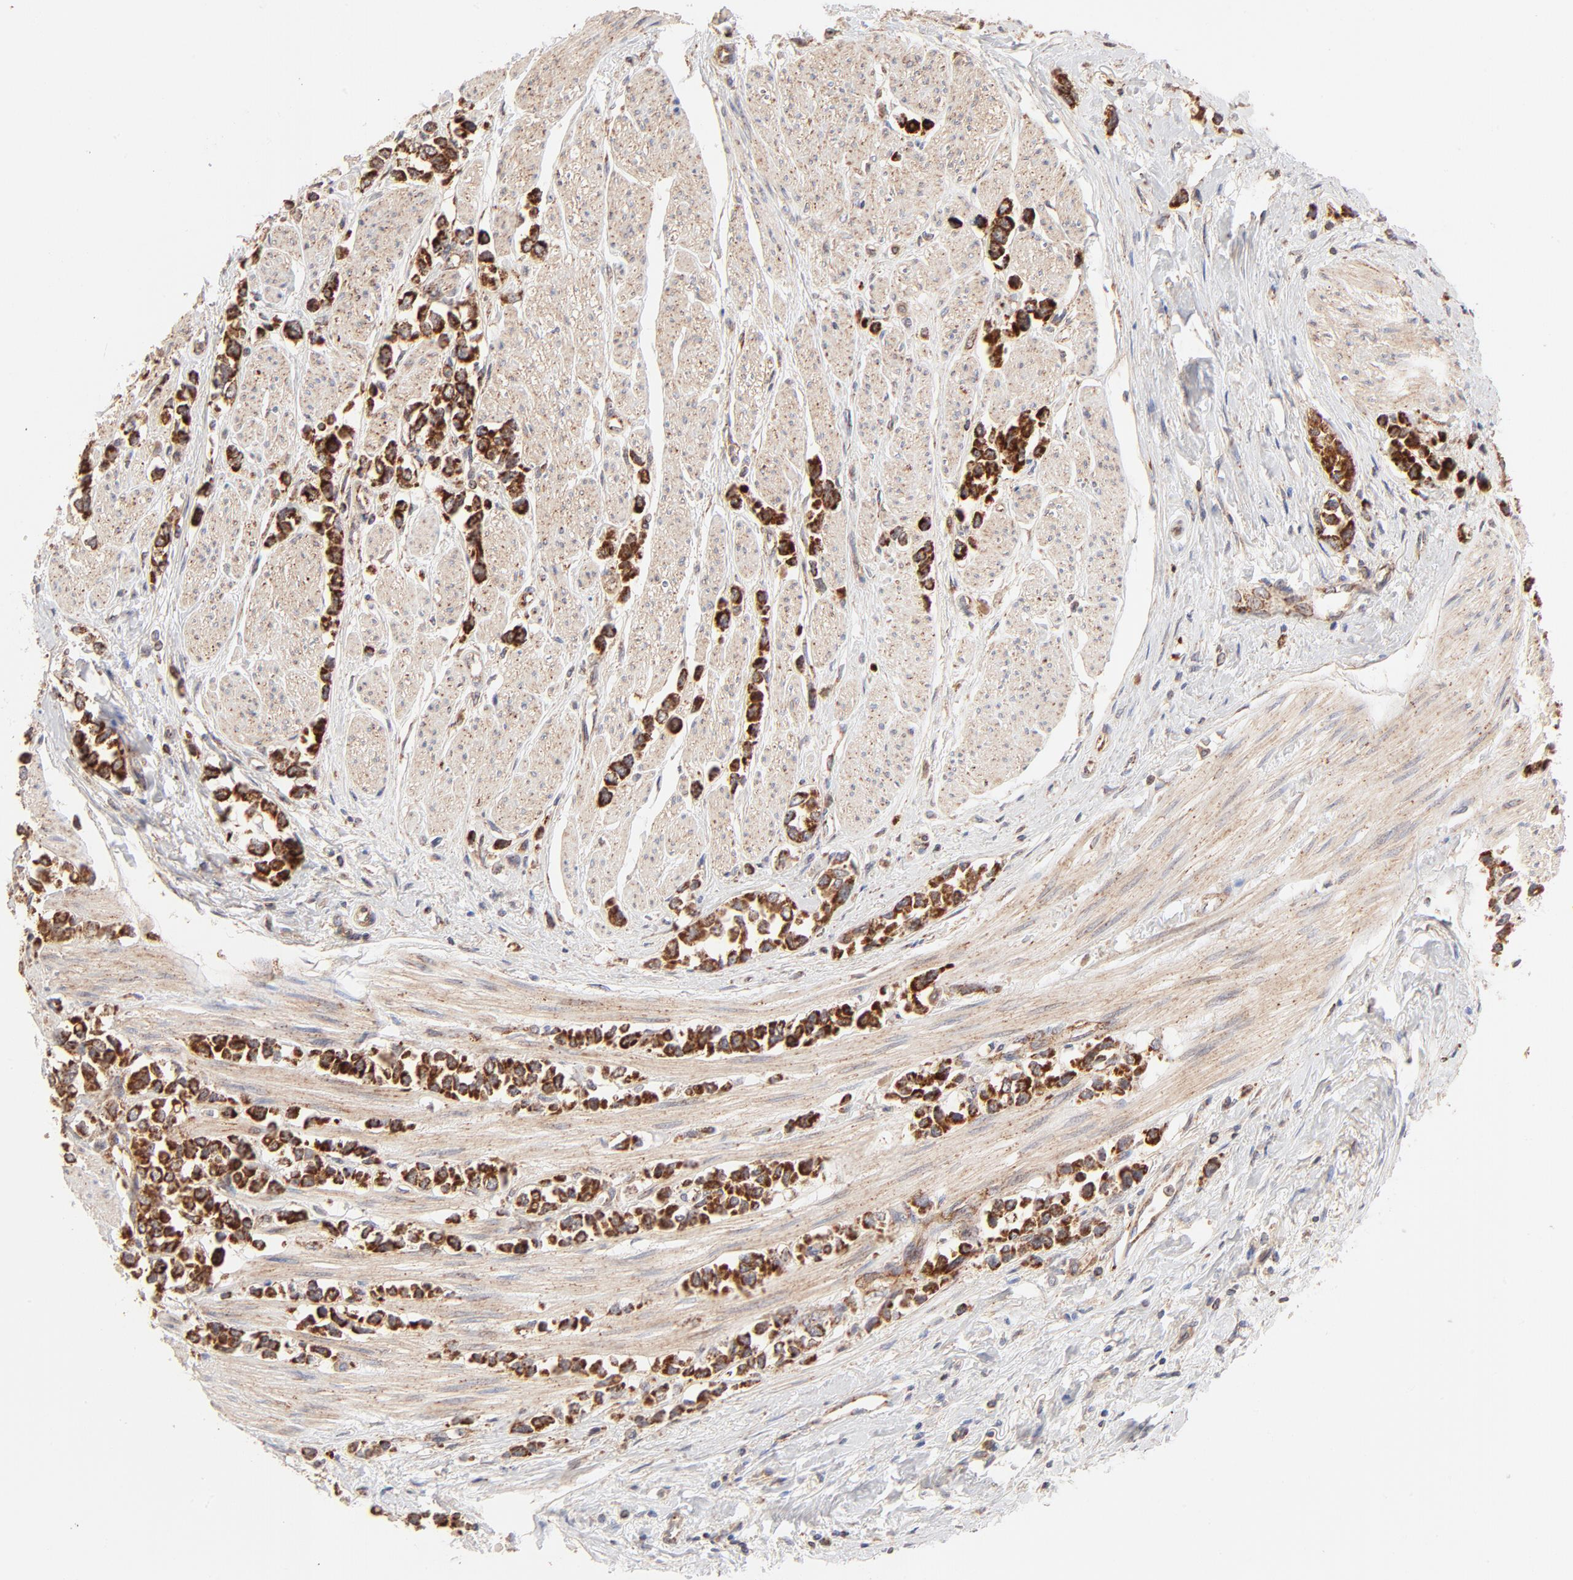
{"staining": {"intensity": "strong", "quantity": ">75%", "location": "cytoplasmic/membranous"}, "tissue": "stomach cancer", "cell_type": "Tumor cells", "image_type": "cancer", "snomed": [{"axis": "morphology", "description": "Adenocarcinoma, NOS"}, {"axis": "topography", "description": "Stomach, upper"}], "caption": "DAB immunohistochemical staining of stomach adenocarcinoma shows strong cytoplasmic/membranous protein expression in about >75% of tumor cells. (Stains: DAB in brown, nuclei in blue, Microscopy: brightfield microscopy at high magnification).", "gene": "CSPG4", "patient": {"sex": "male", "age": 76}}